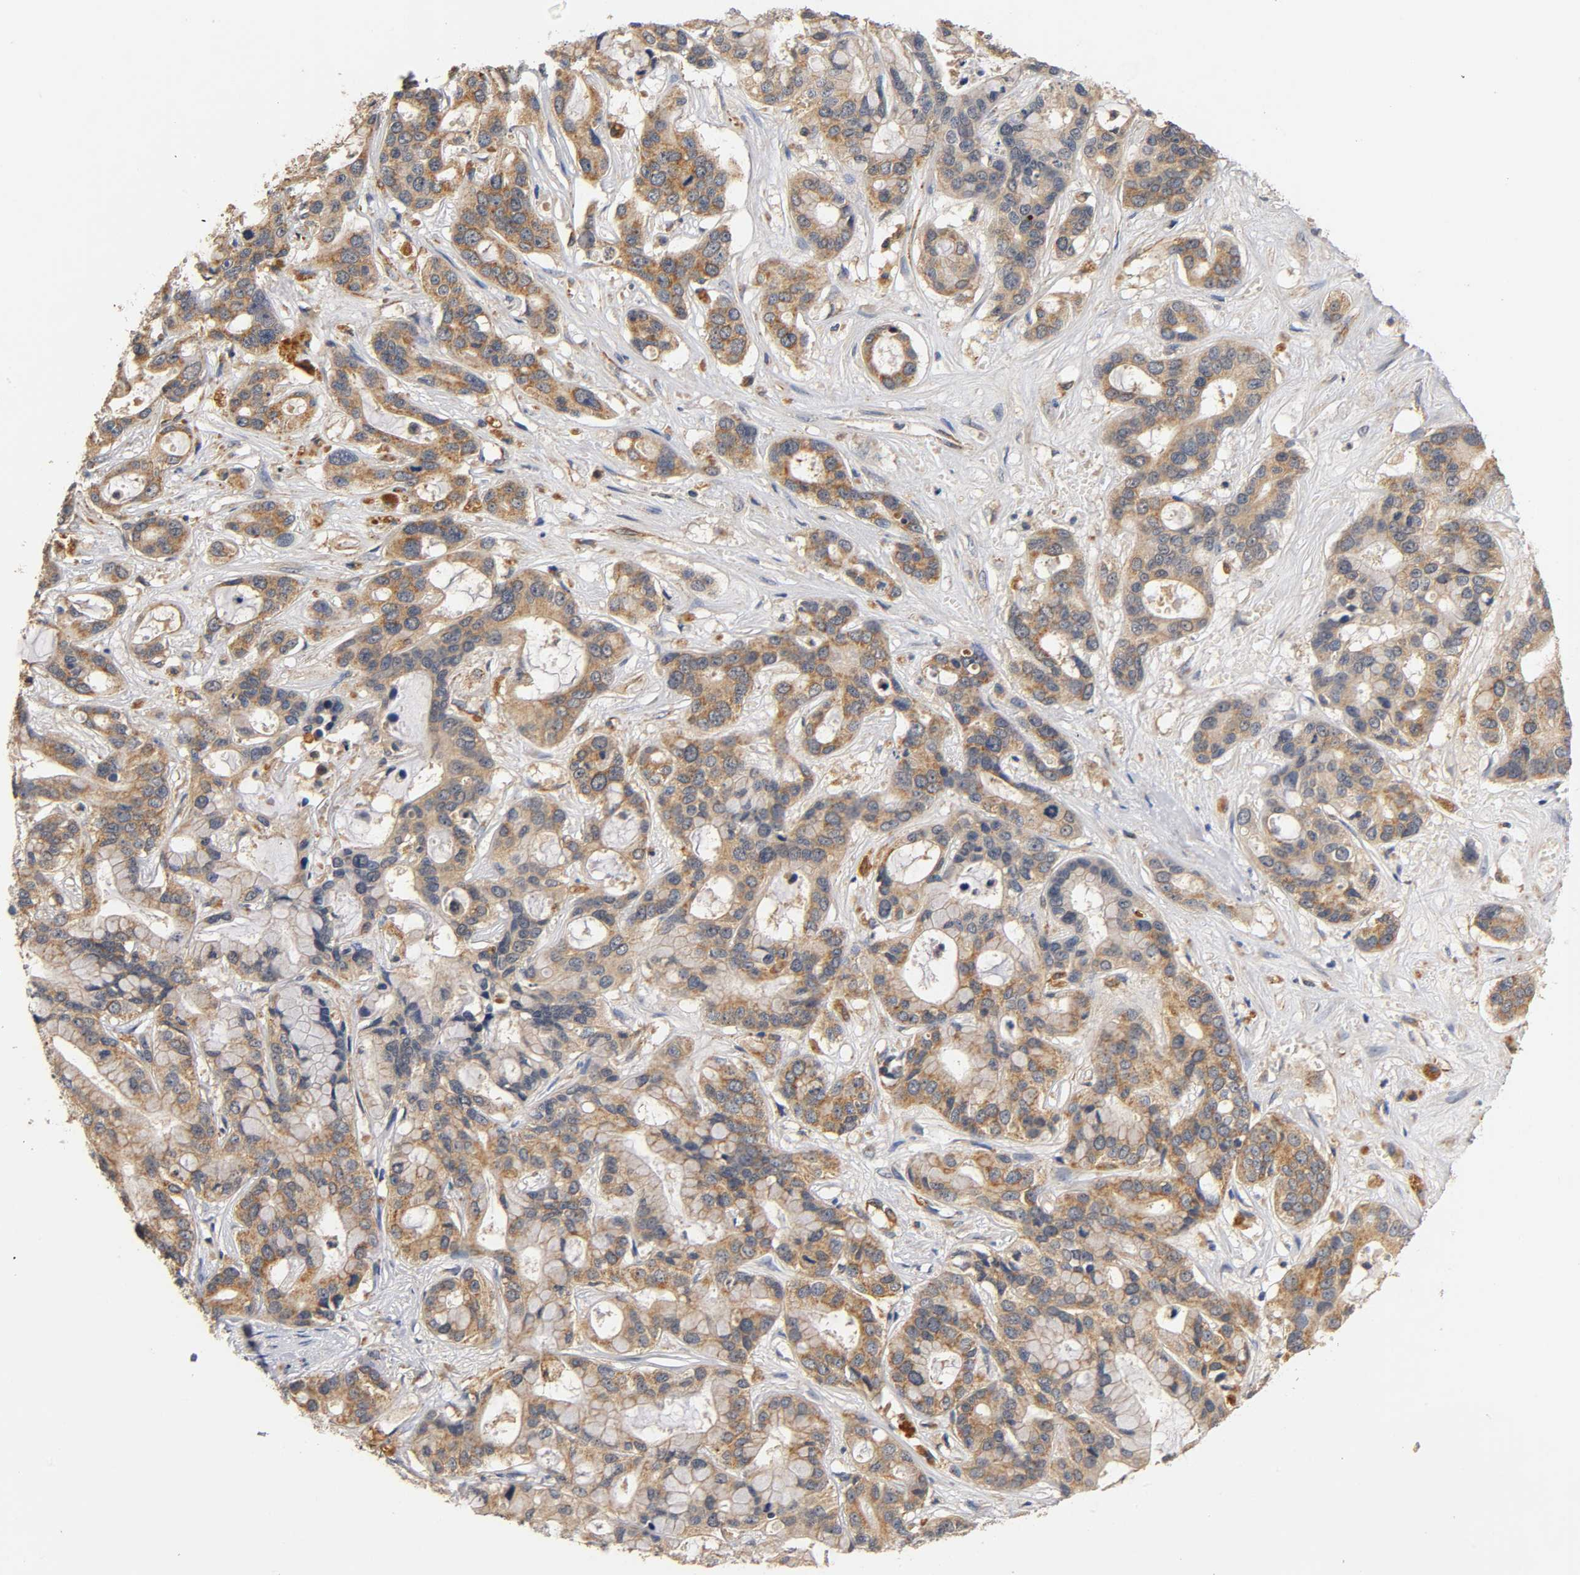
{"staining": {"intensity": "moderate", "quantity": ">75%", "location": "cytoplasmic/membranous"}, "tissue": "liver cancer", "cell_type": "Tumor cells", "image_type": "cancer", "snomed": [{"axis": "morphology", "description": "Cholangiocarcinoma"}, {"axis": "topography", "description": "Liver"}], "caption": "A high-resolution image shows immunohistochemistry (IHC) staining of liver cholangiocarcinoma, which exhibits moderate cytoplasmic/membranous staining in approximately >75% of tumor cells.", "gene": "SCAP", "patient": {"sex": "female", "age": 65}}